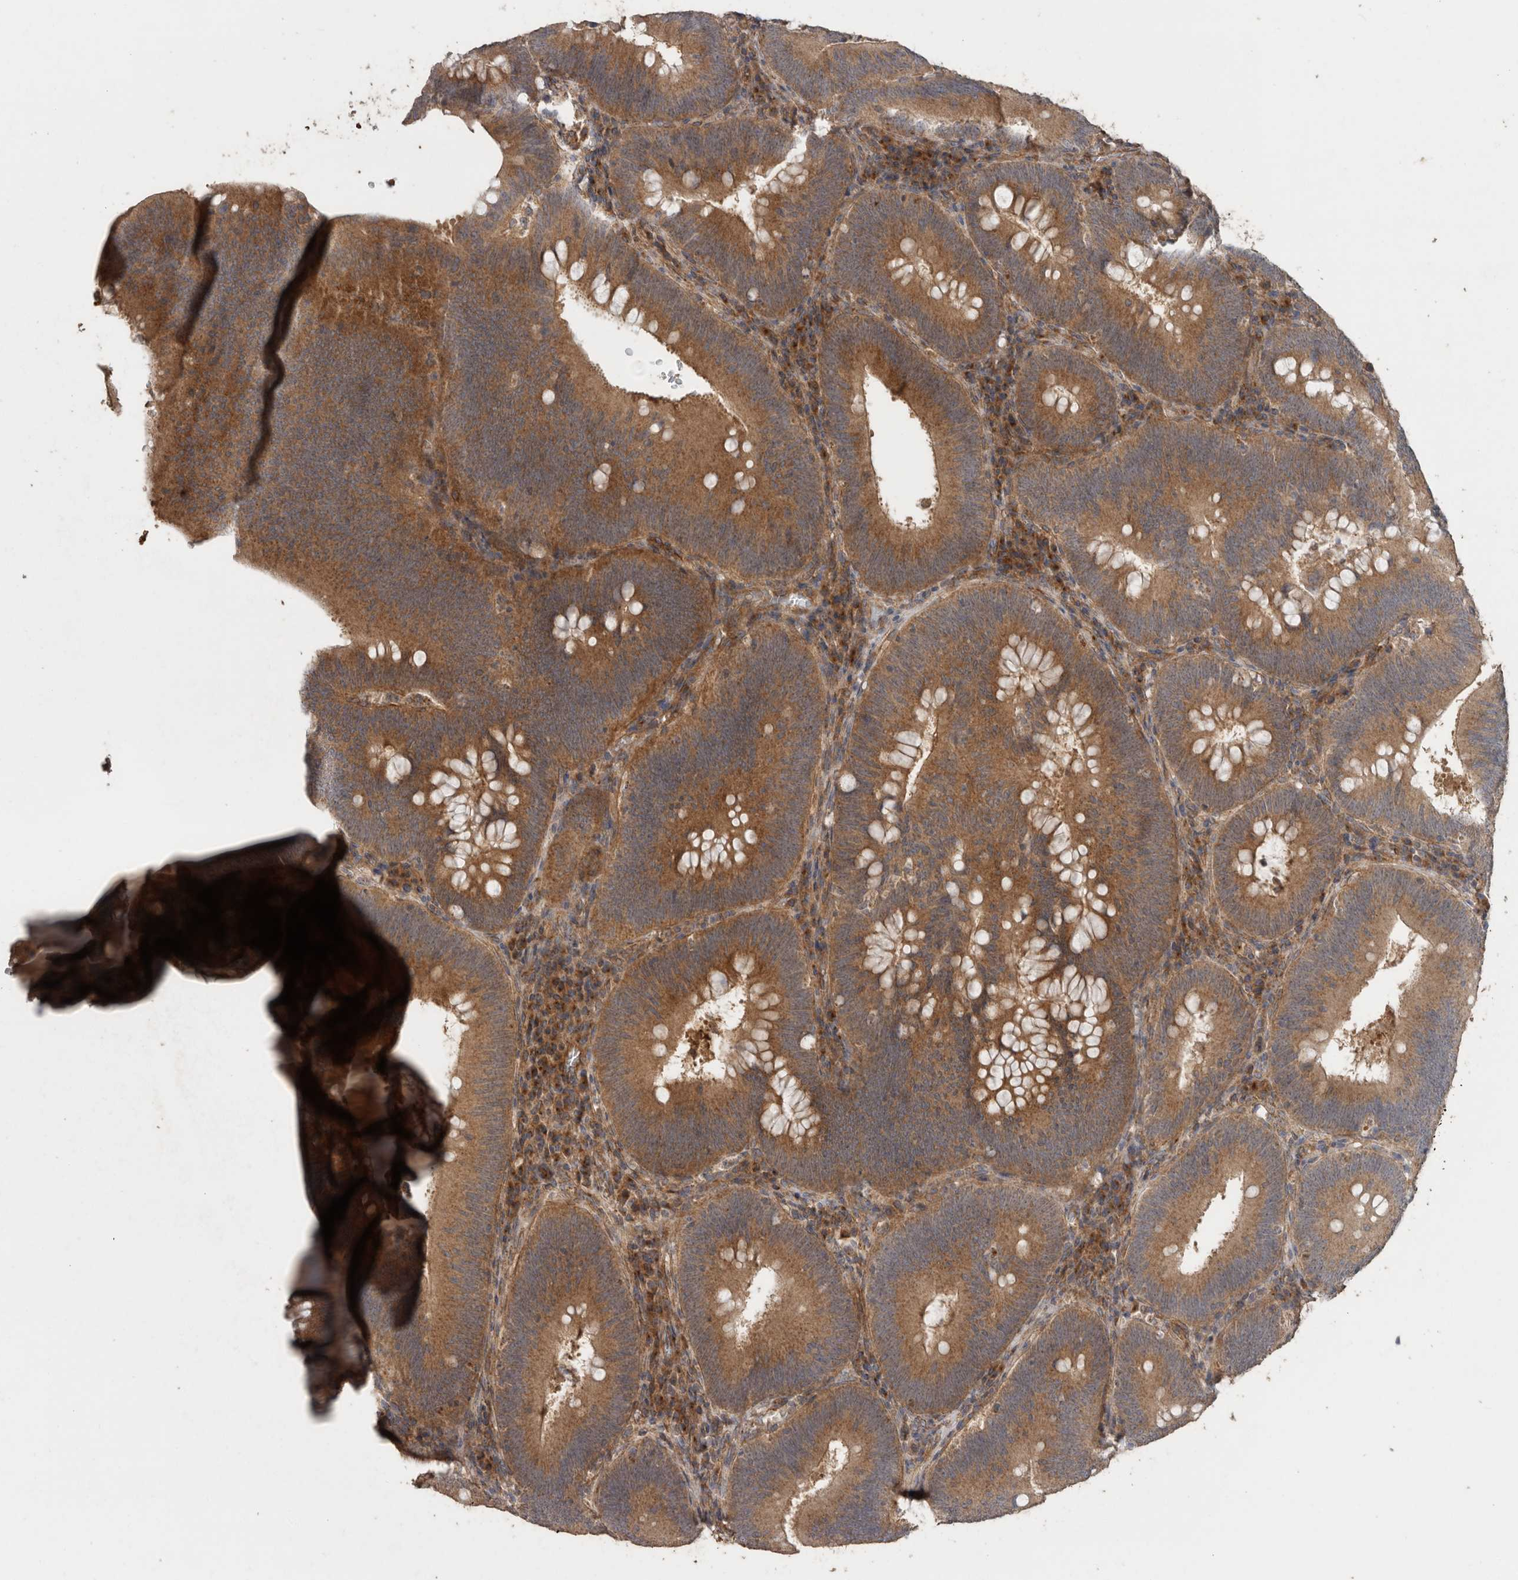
{"staining": {"intensity": "strong", "quantity": ">75%", "location": "cytoplasmic/membranous"}, "tissue": "colorectal cancer", "cell_type": "Tumor cells", "image_type": "cancer", "snomed": [{"axis": "morphology", "description": "Normal tissue, NOS"}, {"axis": "topography", "description": "Colon"}], "caption": "Tumor cells demonstrate strong cytoplasmic/membranous expression in approximately >75% of cells in colorectal cancer.", "gene": "PODXL2", "patient": {"sex": "female", "age": 82}}